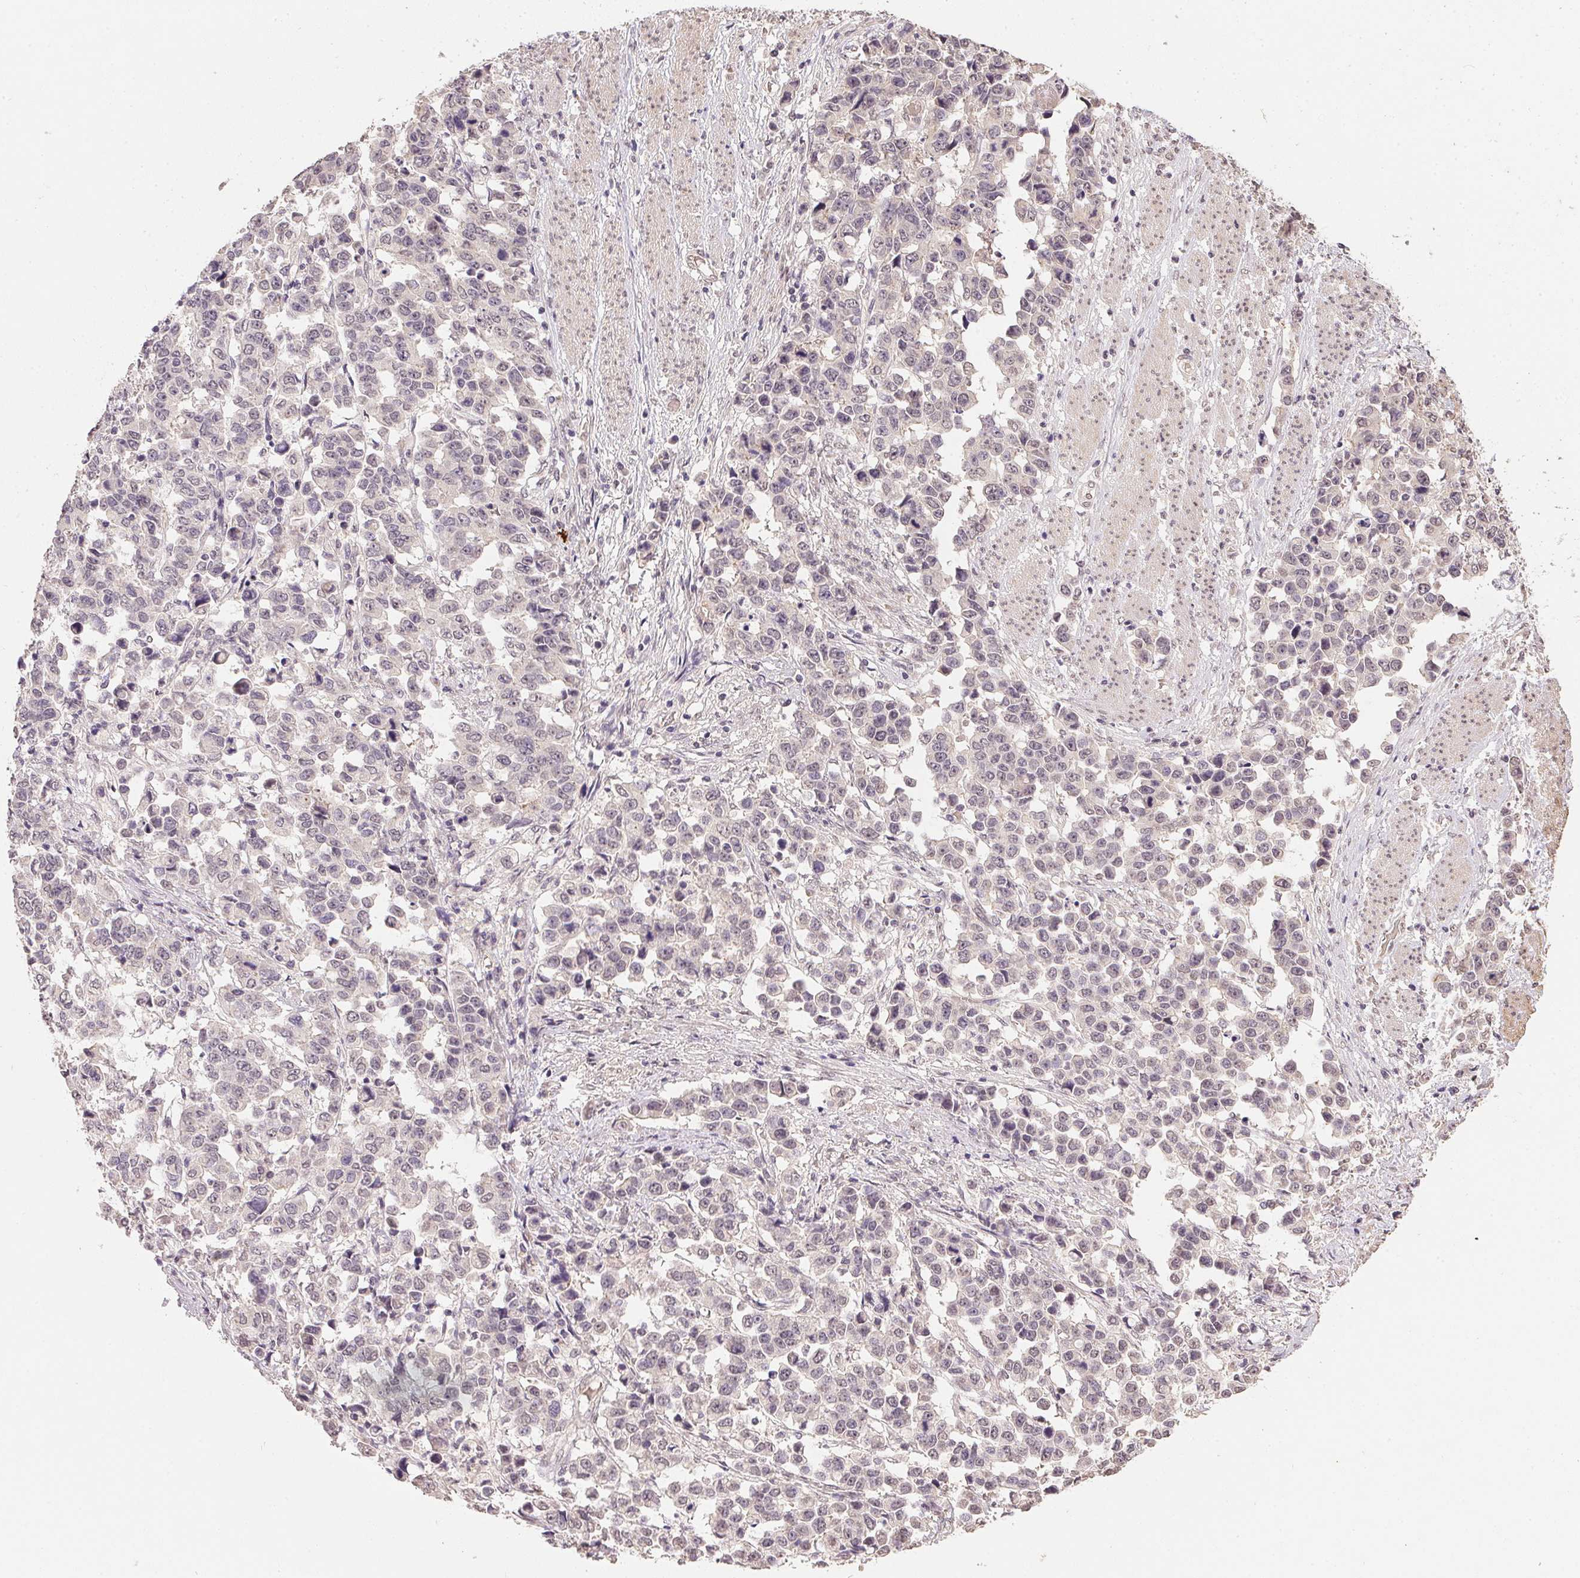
{"staining": {"intensity": "negative", "quantity": "none", "location": "none"}, "tissue": "stomach cancer", "cell_type": "Tumor cells", "image_type": "cancer", "snomed": [{"axis": "morphology", "description": "Adenocarcinoma, NOS"}, {"axis": "topography", "description": "Stomach, upper"}], "caption": "Stomach cancer (adenocarcinoma) was stained to show a protein in brown. There is no significant positivity in tumor cells.", "gene": "PPP4R4", "patient": {"sex": "male", "age": 69}}